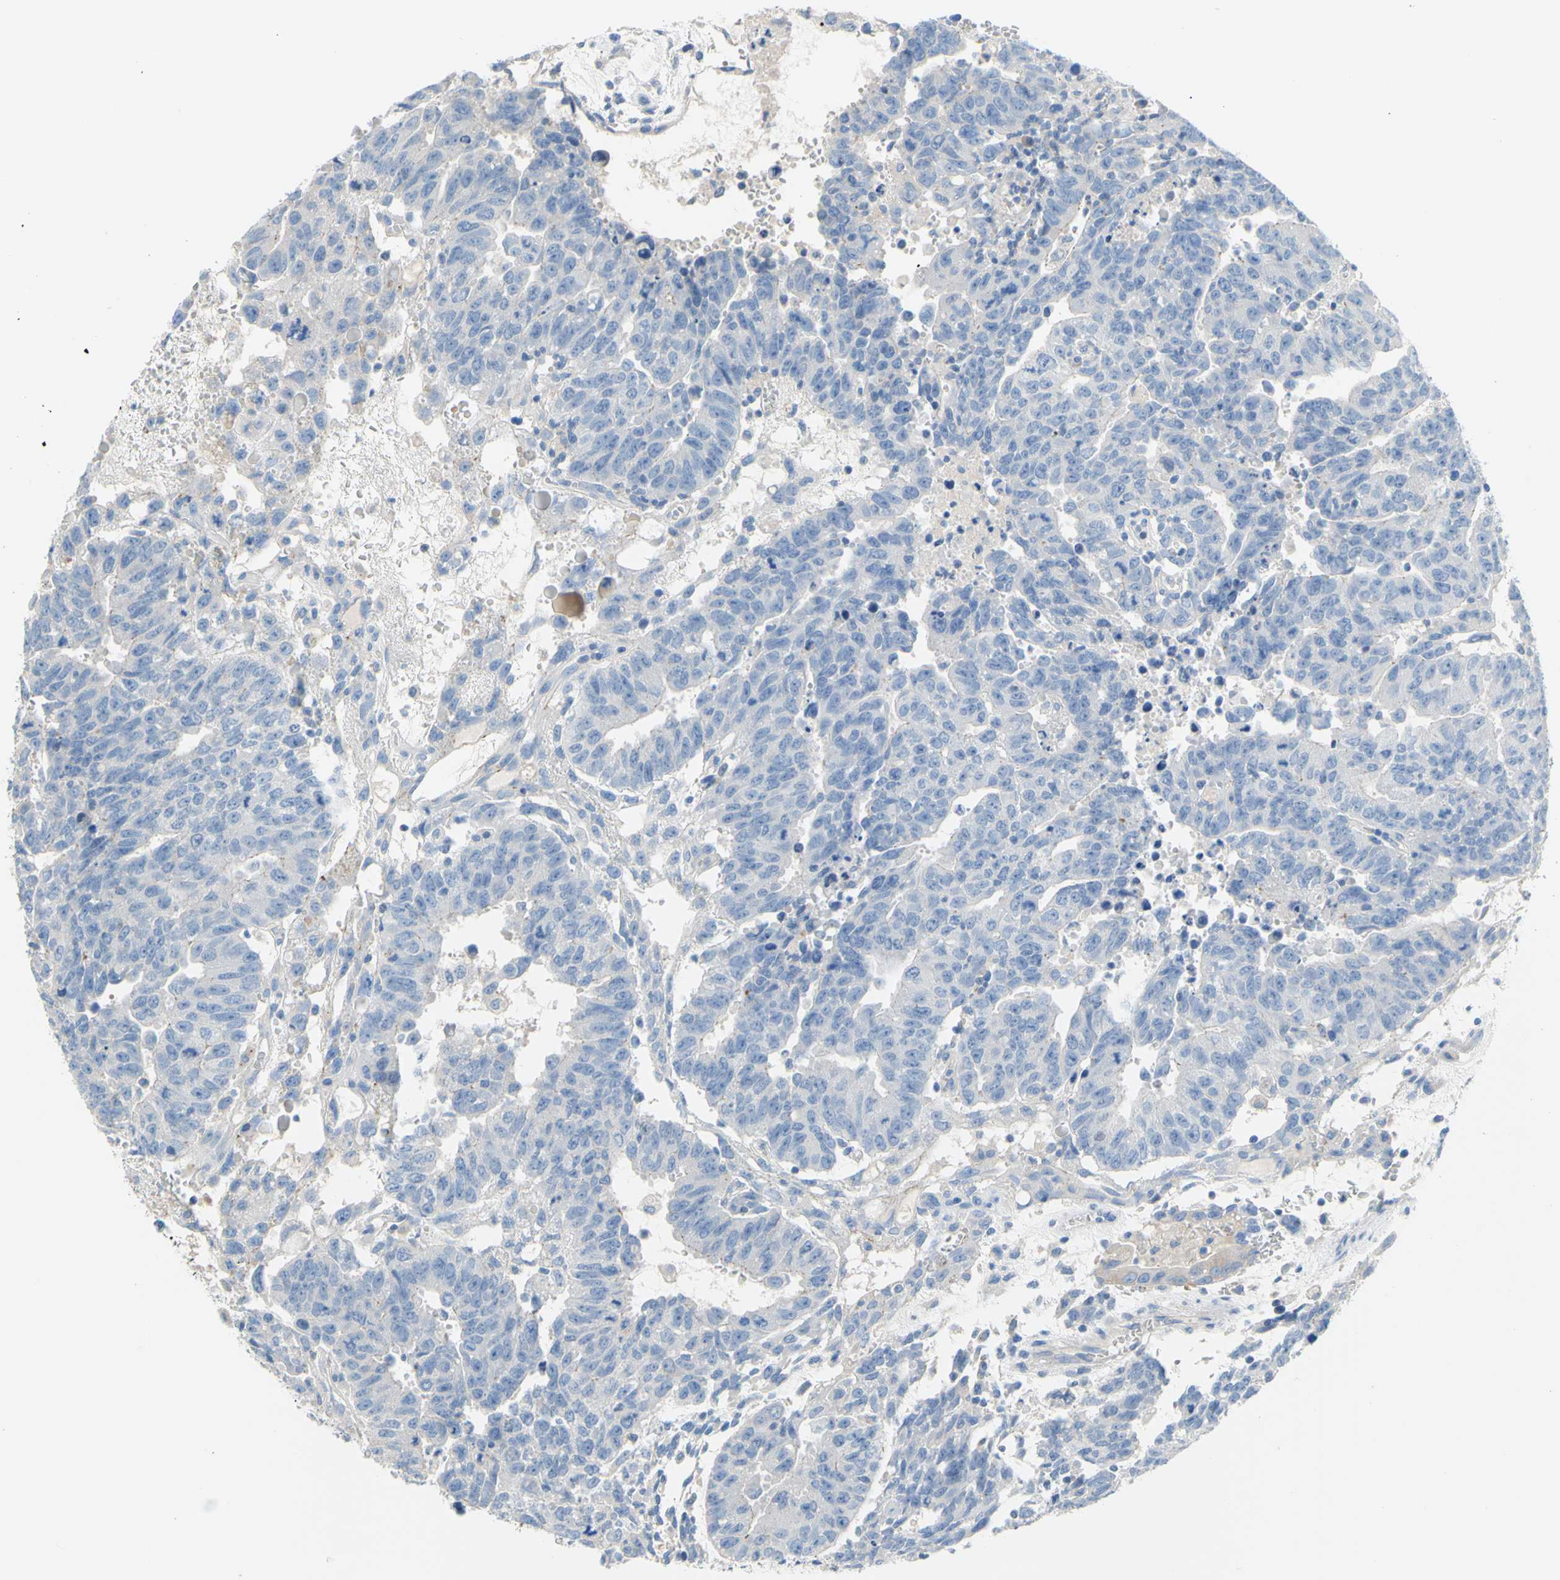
{"staining": {"intensity": "negative", "quantity": "none", "location": "none"}, "tissue": "testis cancer", "cell_type": "Tumor cells", "image_type": "cancer", "snomed": [{"axis": "morphology", "description": "Seminoma, NOS"}, {"axis": "morphology", "description": "Carcinoma, Embryonal, NOS"}, {"axis": "topography", "description": "Testis"}], "caption": "A micrograph of testis seminoma stained for a protein displays no brown staining in tumor cells. (DAB IHC, high magnification).", "gene": "TMEM59L", "patient": {"sex": "male", "age": 52}}